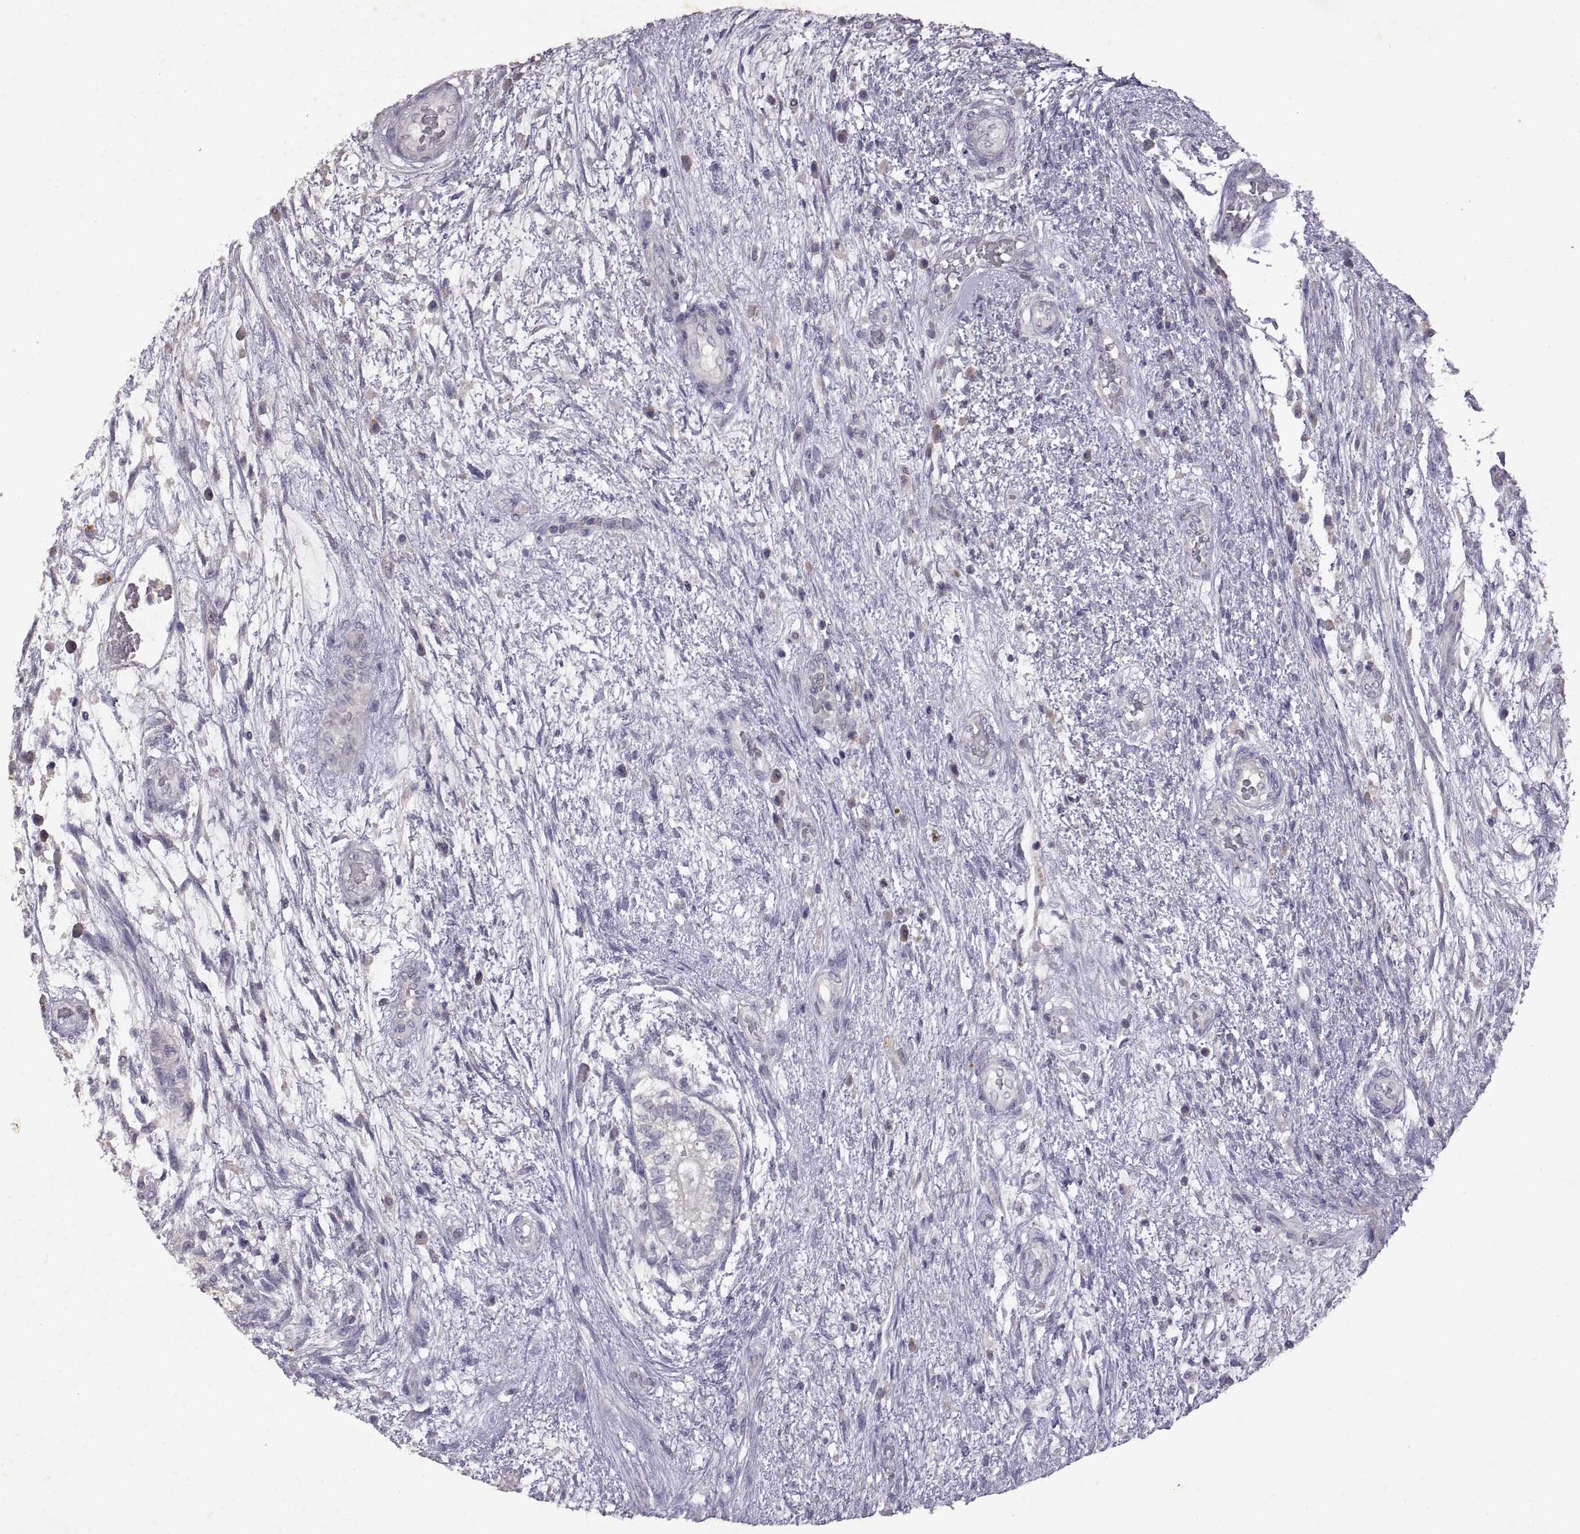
{"staining": {"intensity": "negative", "quantity": "none", "location": "none"}, "tissue": "testis cancer", "cell_type": "Tumor cells", "image_type": "cancer", "snomed": [{"axis": "morphology", "description": "Normal tissue, NOS"}, {"axis": "morphology", "description": "Carcinoma, Embryonal, NOS"}, {"axis": "topography", "description": "Testis"}, {"axis": "topography", "description": "Epididymis"}], "caption": "Testis cancer (embryonal carcinoma) was stained to show a protein in brown. There is no significant staining in tumor cells. (DAB IHC visualized using brightfield microscopy, high magnification).", "gene": "DEFB136", "patient": {"sex": "male", "age": 32}}